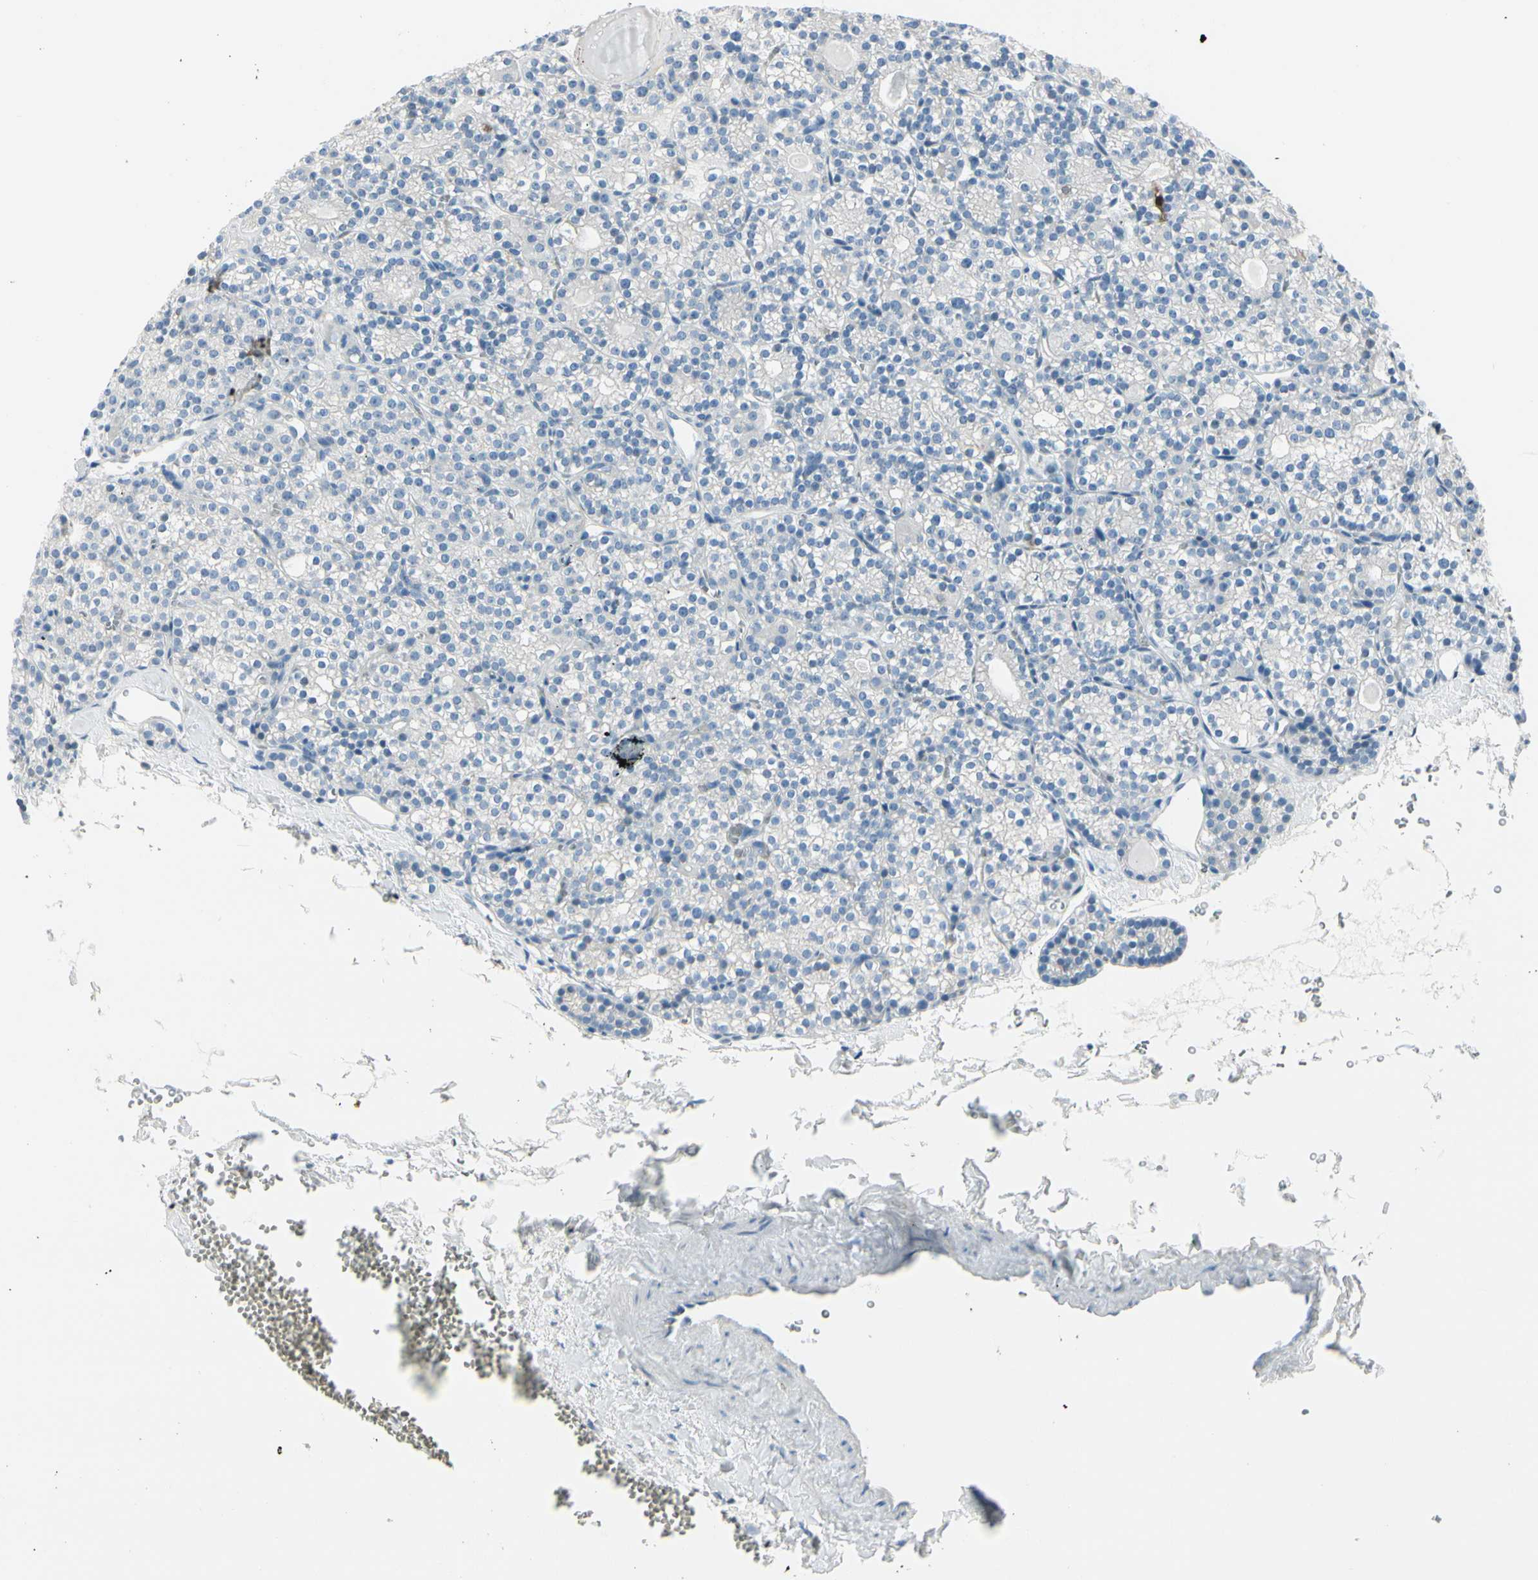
{"staining": {"intensity": "negative", "quantity": "none", "location": "none"}, "tissue": "parathyroid gland", "cell_type": "Glandular cells", "image_type": "normal", "snomed": [{"axis": "morphology", "description": "Normal tissue, NOS"}, {"axis": "topography", "description": "Parathyroid gland"}], "caption": "A high-resolution micrograph shows immunohistochemistry (IHC) staining of normal parathyroid gland, which displays no significant staining in glandular cells.", "gene": "TRAF1", "patient": {"sex": "female", "age": 64}}